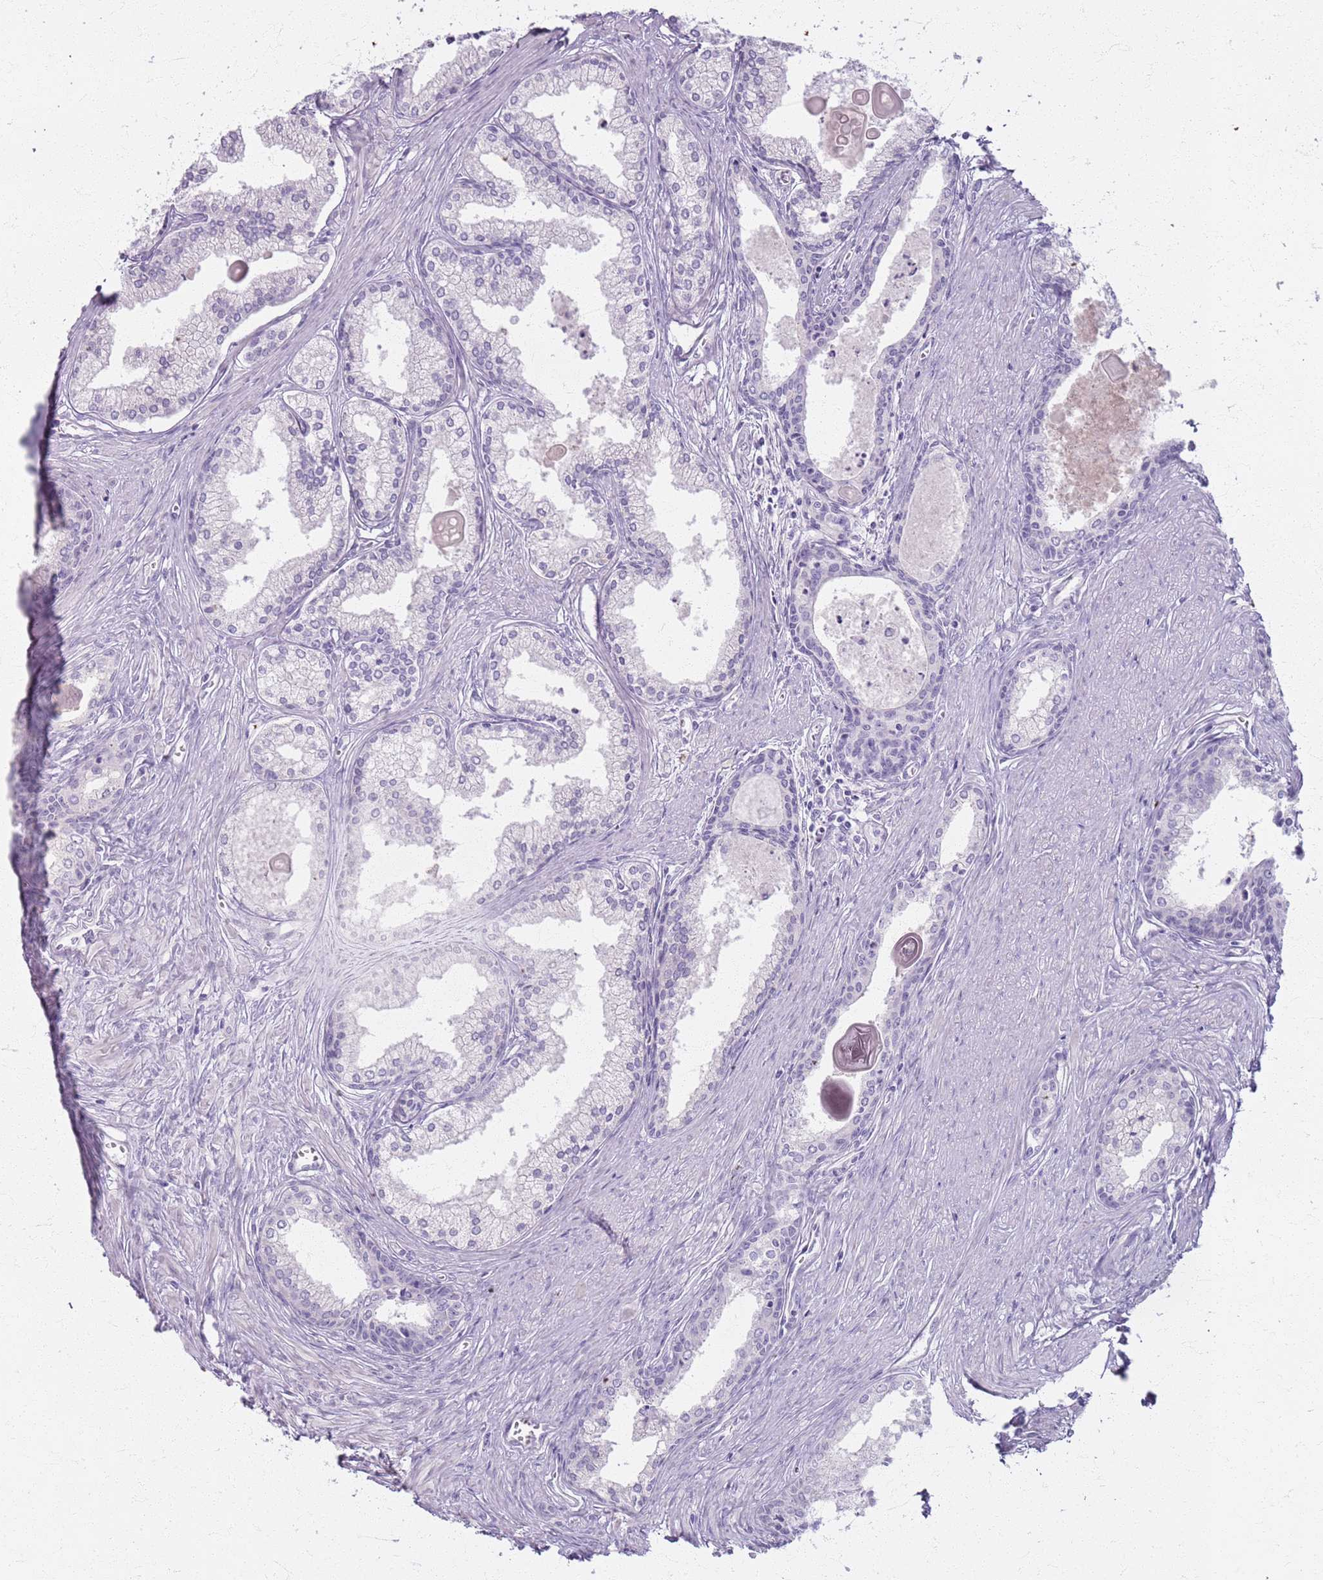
{"staining": {"intensity": "negative", "quantity": "none", "location": "none"}, "tissue": "prostate cancer", "cell_type": "Tumor cells", "image_type": "cancer", "snomed": [{"axis": "morphology", "description": "Adenocarcinoma, High grade"}, {"axis": "topography", "description": "Prostate"}], "caption": "Immunohistochemical staining of prostate cancer exhibits no significant positivity in tumor cells.", "gene": "CSRP3", "patient": {"sex": "male", "age": 68}}